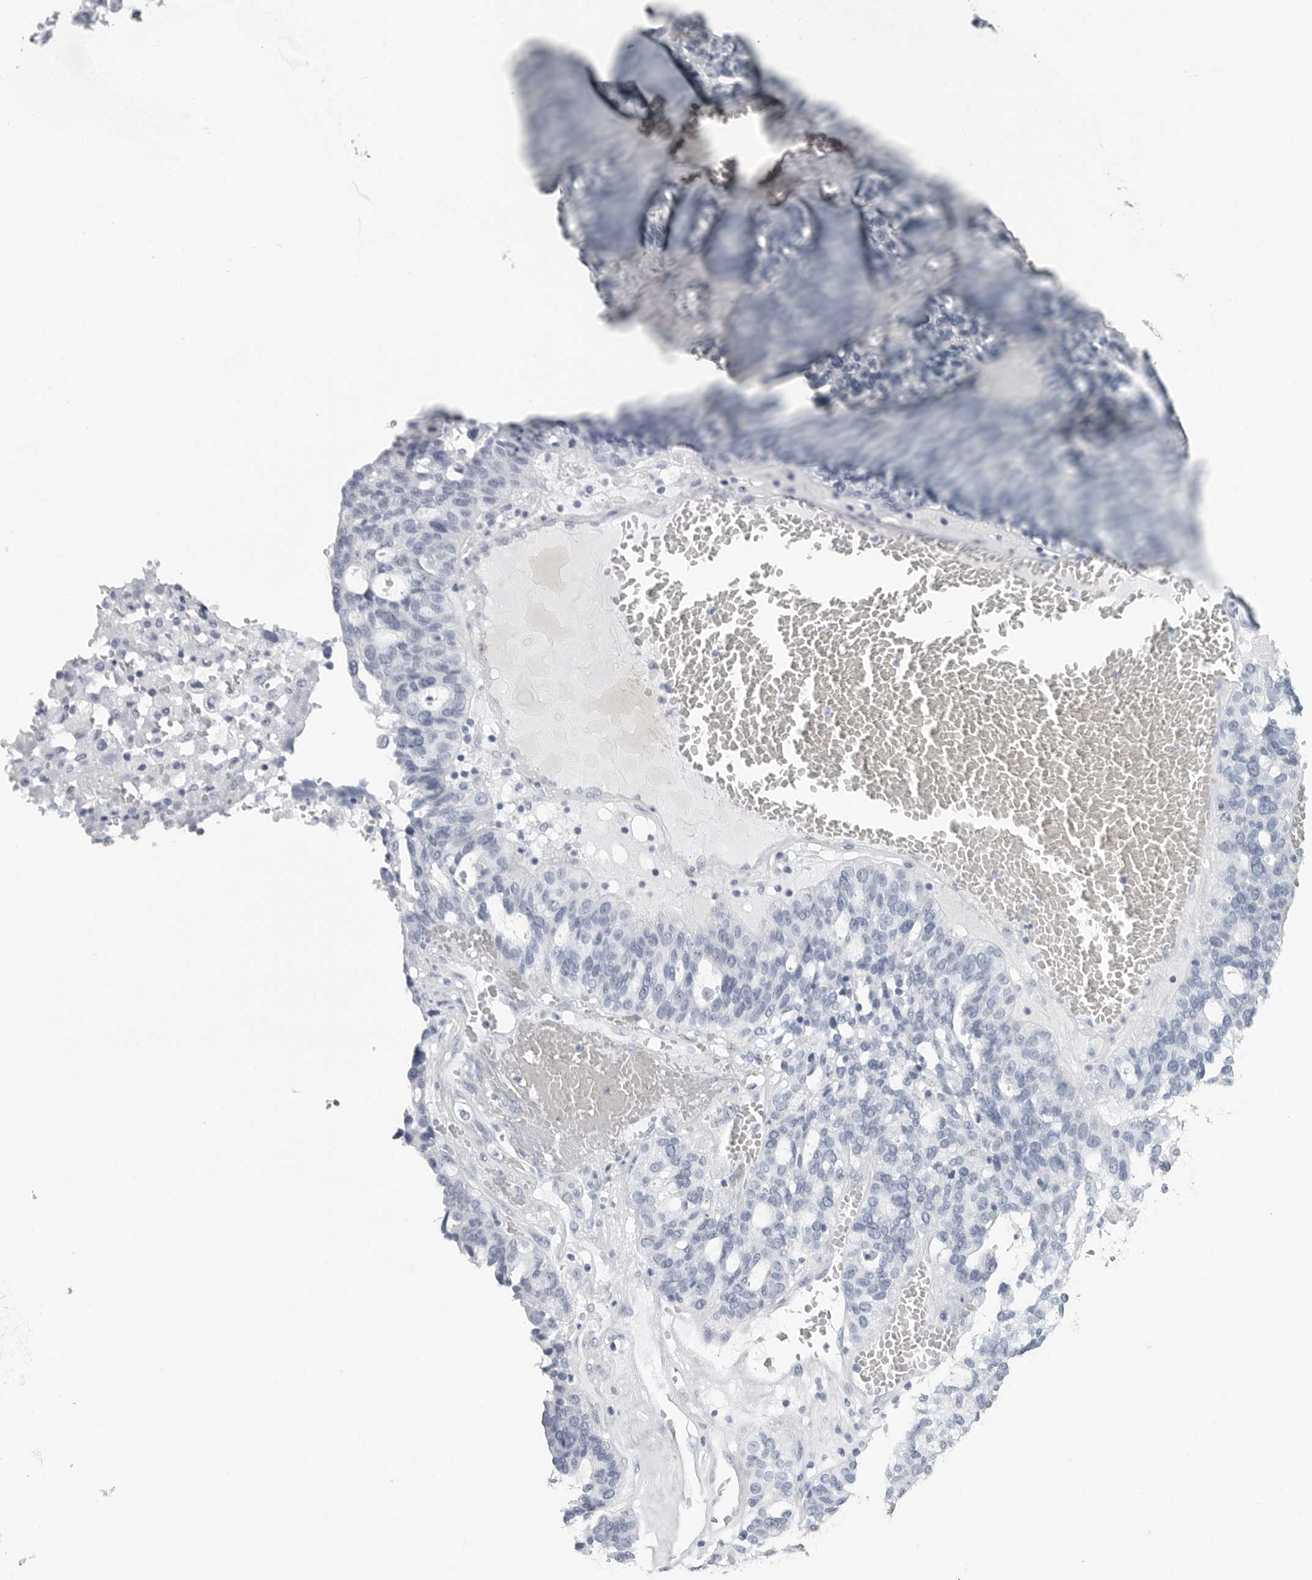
{"staining": {"intensity": "negative", "quantity": "none", "location": "none"}, "tissue": "ovarian cancer", "cell_type": "Tumor cells", "image_type": "cancer", "snomed": [{"axis": "morphology", "description": "Cystadenocarcinoma, serous, NOS"}, {"axis": "topography", "description": "Ovary"}], "caption": "There is no significant expression in tumor cells of ovarian cancer.", "gene": "CSH1", "patient": {"sex": "female", "age": 59}}